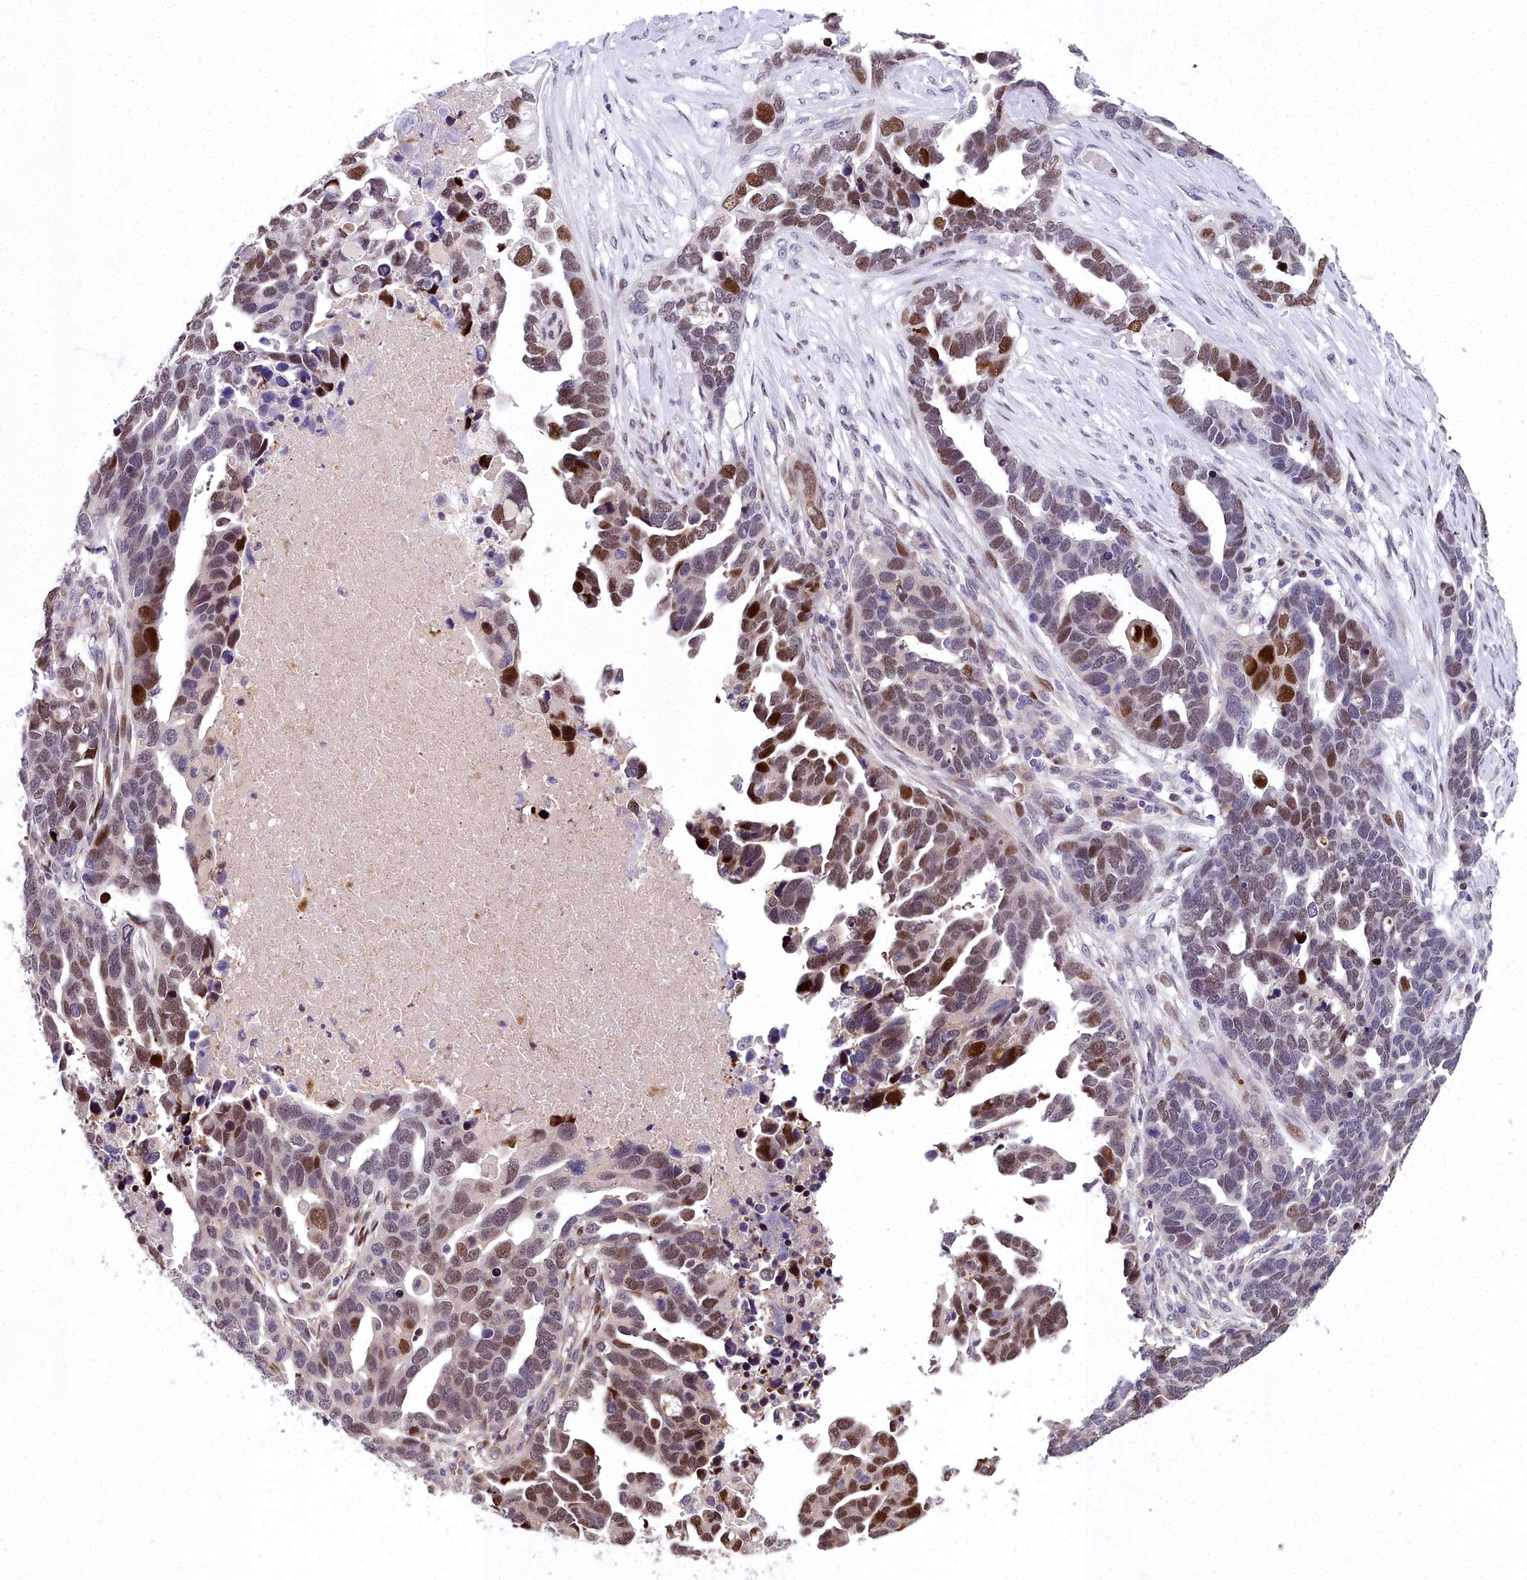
{"staining": {"intensity": "moderate", "quantity": "25%-75%", "location": "nuclear"}, "tissue": "ovarian cancer", "cell_type": "Tumor cells", "image_type": "cancer", "snomed": [{"axis": "morphology", "description": "Cystadenocarcinoma, serous, NOS"}, {"axis": "topography", "description": "Ovary"}], "caption": "Immunohistochemistry staining of ovarian cancer (serous cystadenocarcinoma), which exhibits medium levels of moderate nuclear positivity in approximately 25%-75% of tumor cells indicating moderate nuclear protein expression. The staining was performed using DAB (brown) for protein detection and nuclei were counterstained in hematoxylin (blue).", "gene": "AP1M1", "patient": {"sex": "female", "age": 54}}